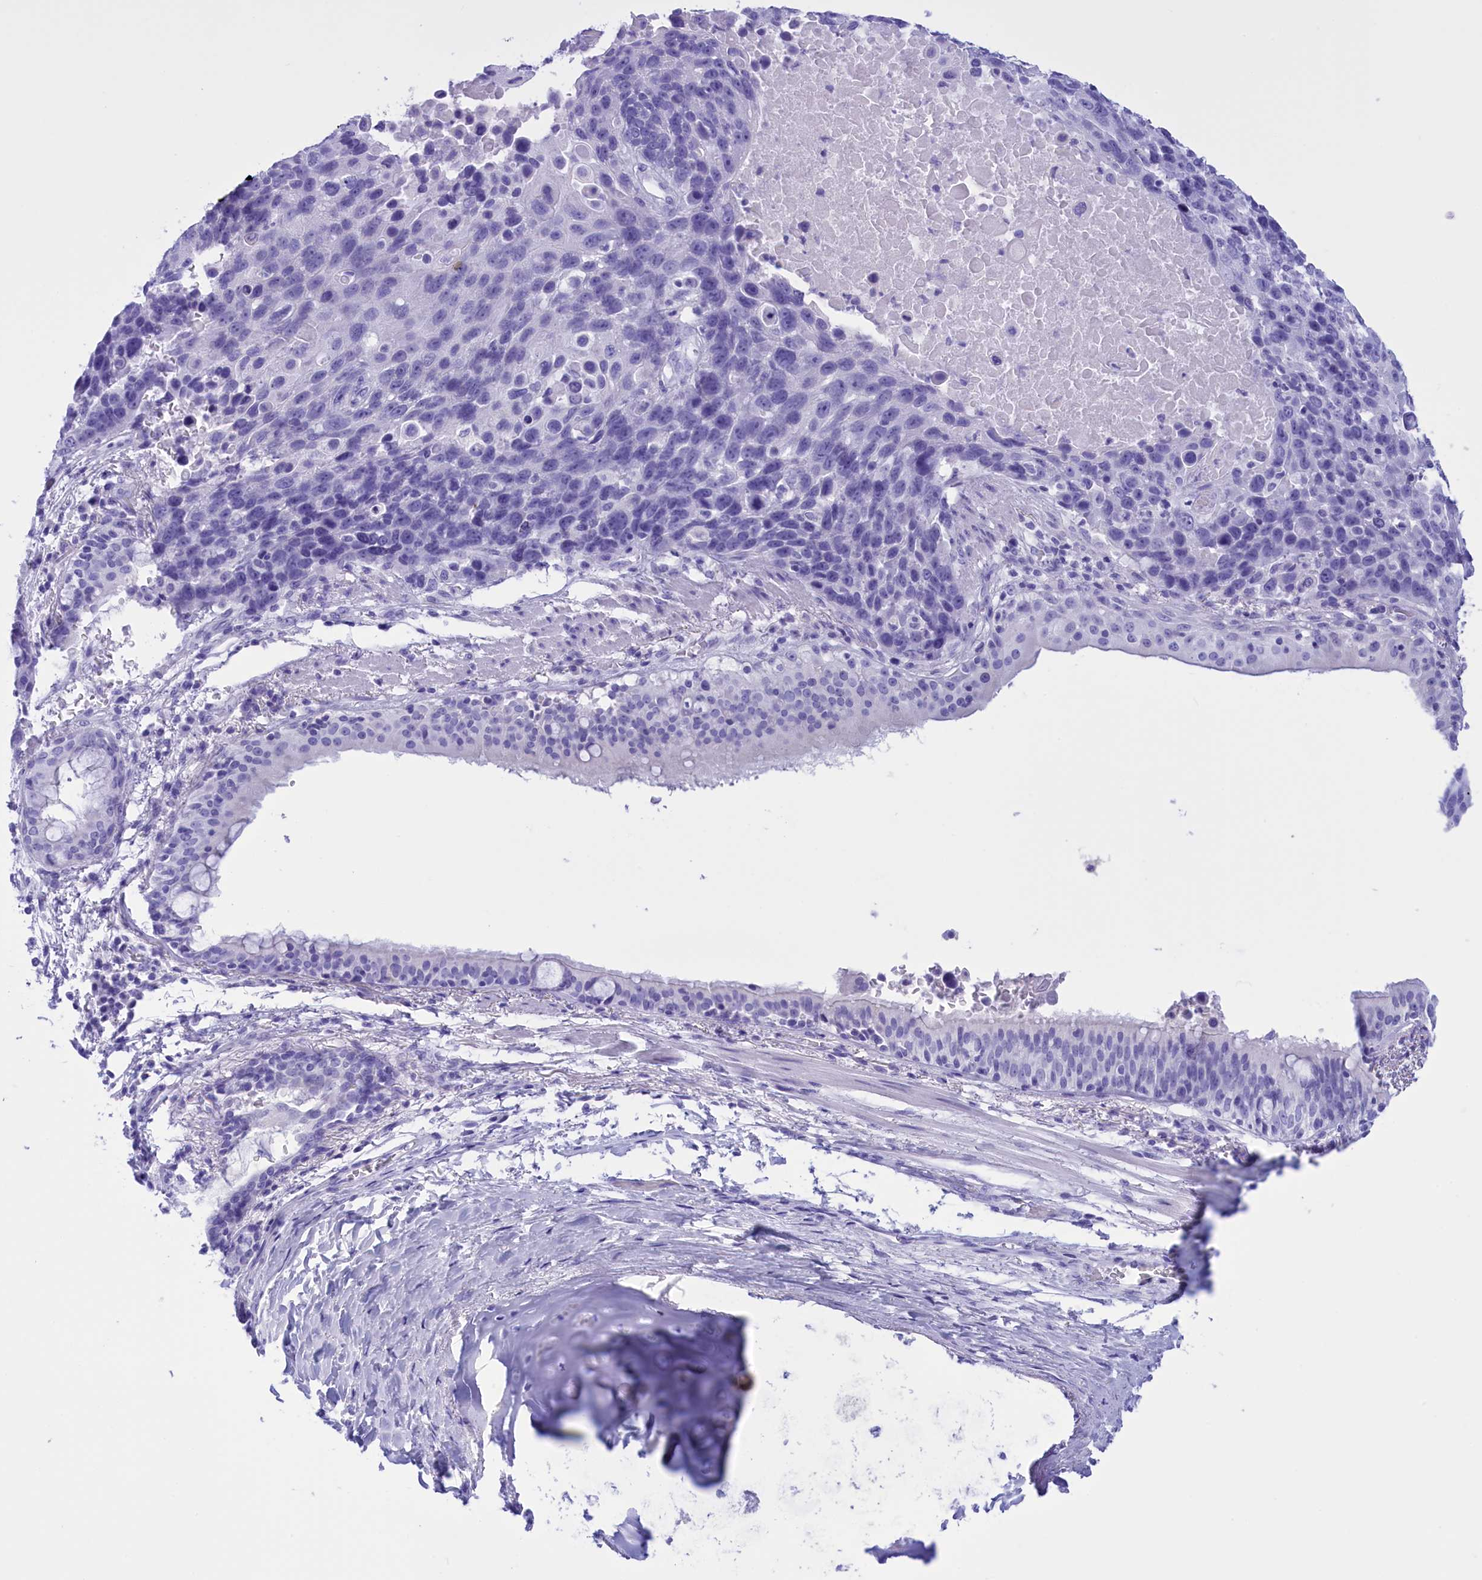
{"staining": {"intensity": "negative", "quantity": "none", "location": "none"}, "tissue": "lung cancer", "cell_type": "Tumor cells", "image_type": "cancer", "snomed": [{"axis": "morphology", "description": "Squamous cell carcinoma, NOS"}, {"axis": "topography", "description": "Lung"}], "caption": "Tumor cells show no significant protein positivity in squamous cell carcinoma (lung).", "gene": "BRI3", "patient": {"sex": "male", "age": 66}}